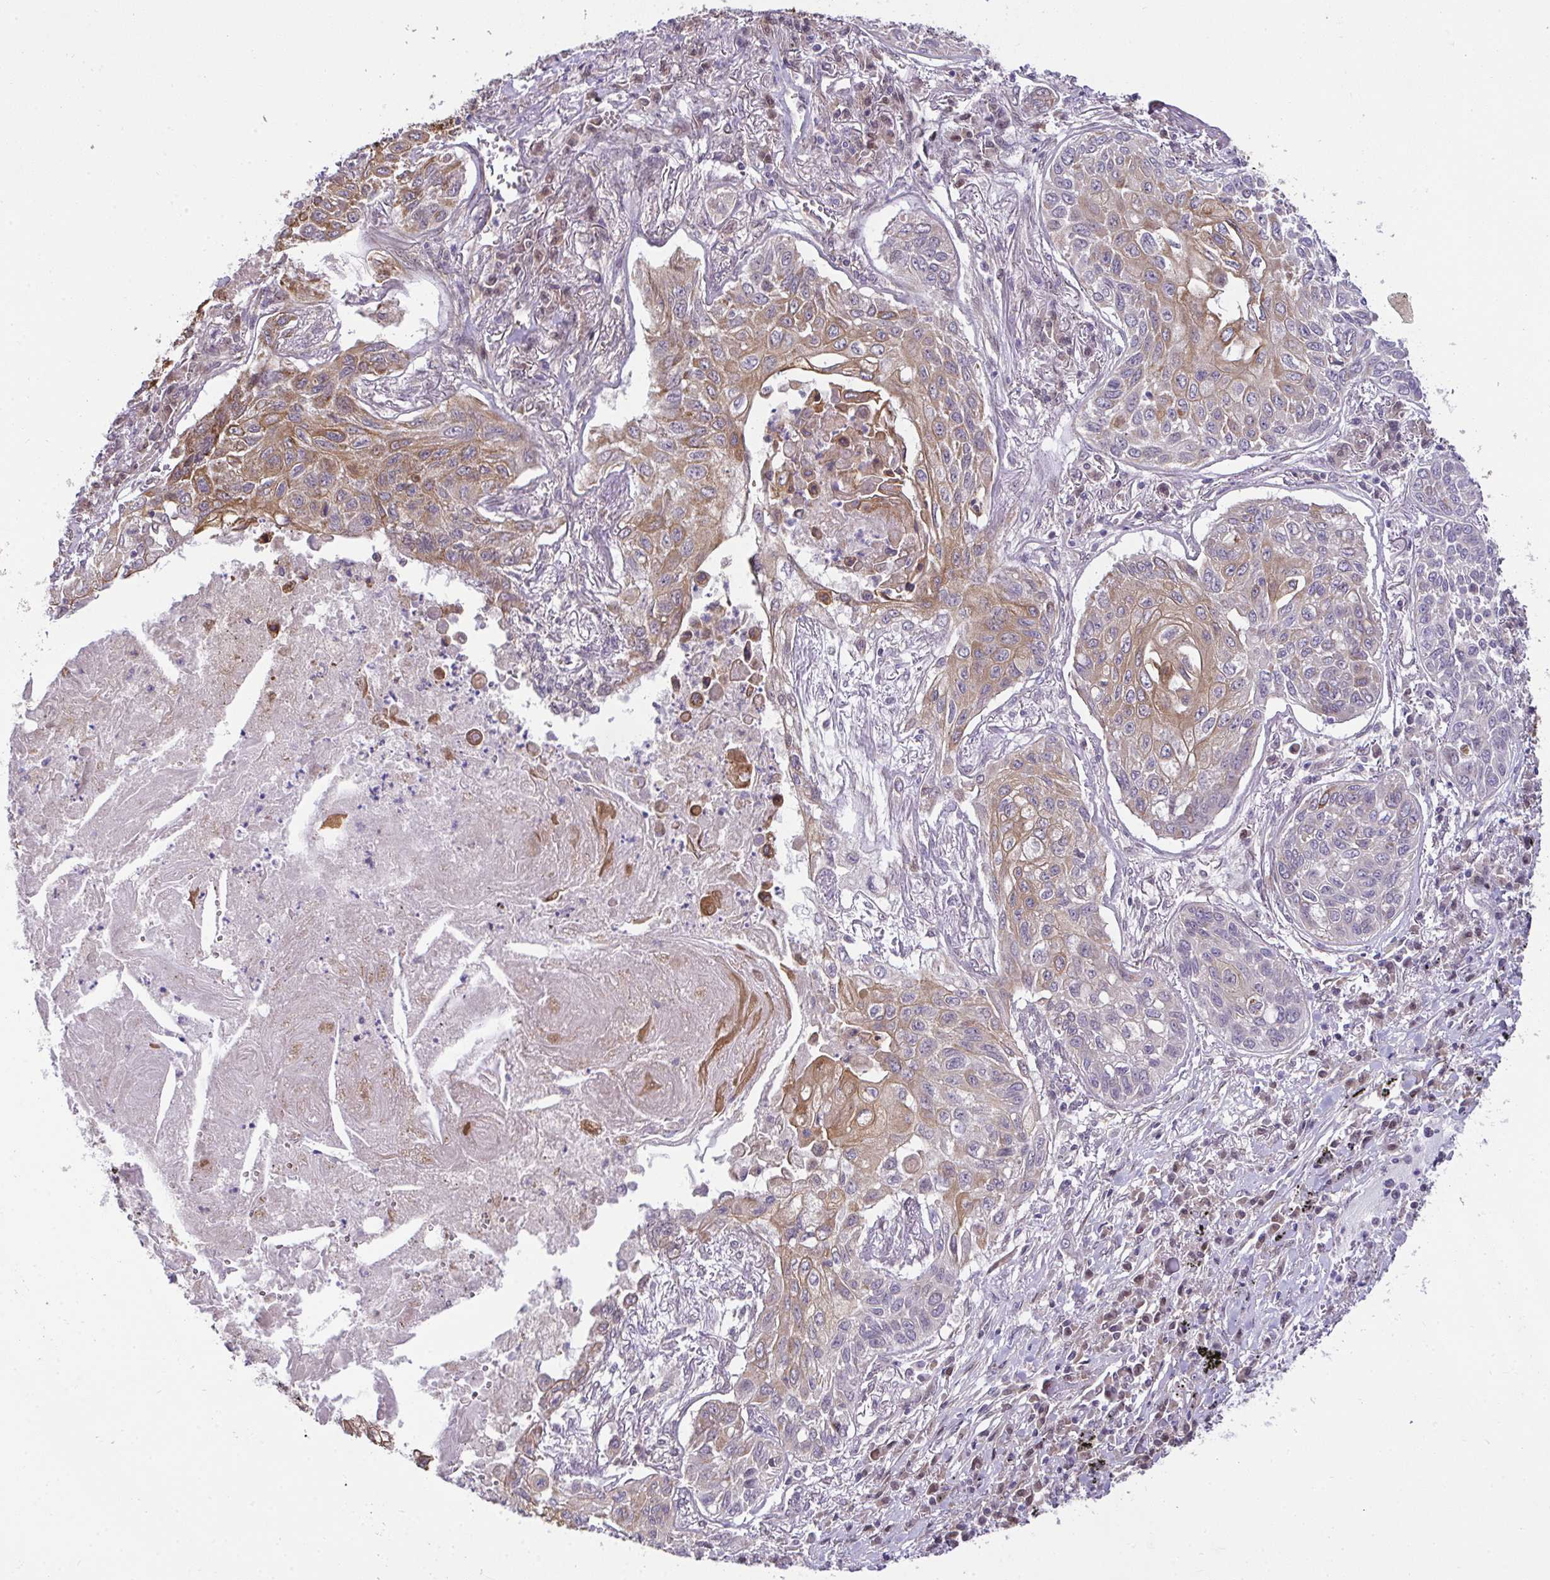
{"staining": {"intensity": "moderate", "quantity": "25%-75%", "location": "cytoplasmic/membranous"}, "tissue": "lung cancer", "cell_type": "Tumor cells", "image_type": "cancer", "snomed": [{"axis": "morphology", "description": "Squamous cell carcinoma, NOS"}, {"axis": "topography", "description": "Lung"}], "caption": "Moderate cytoplasmic/membranous expression is identified in about 25%-75% of tumor cells in lung cancer.", "gene": "RDH14", "patient": {"sex": "male", "age": 75}}